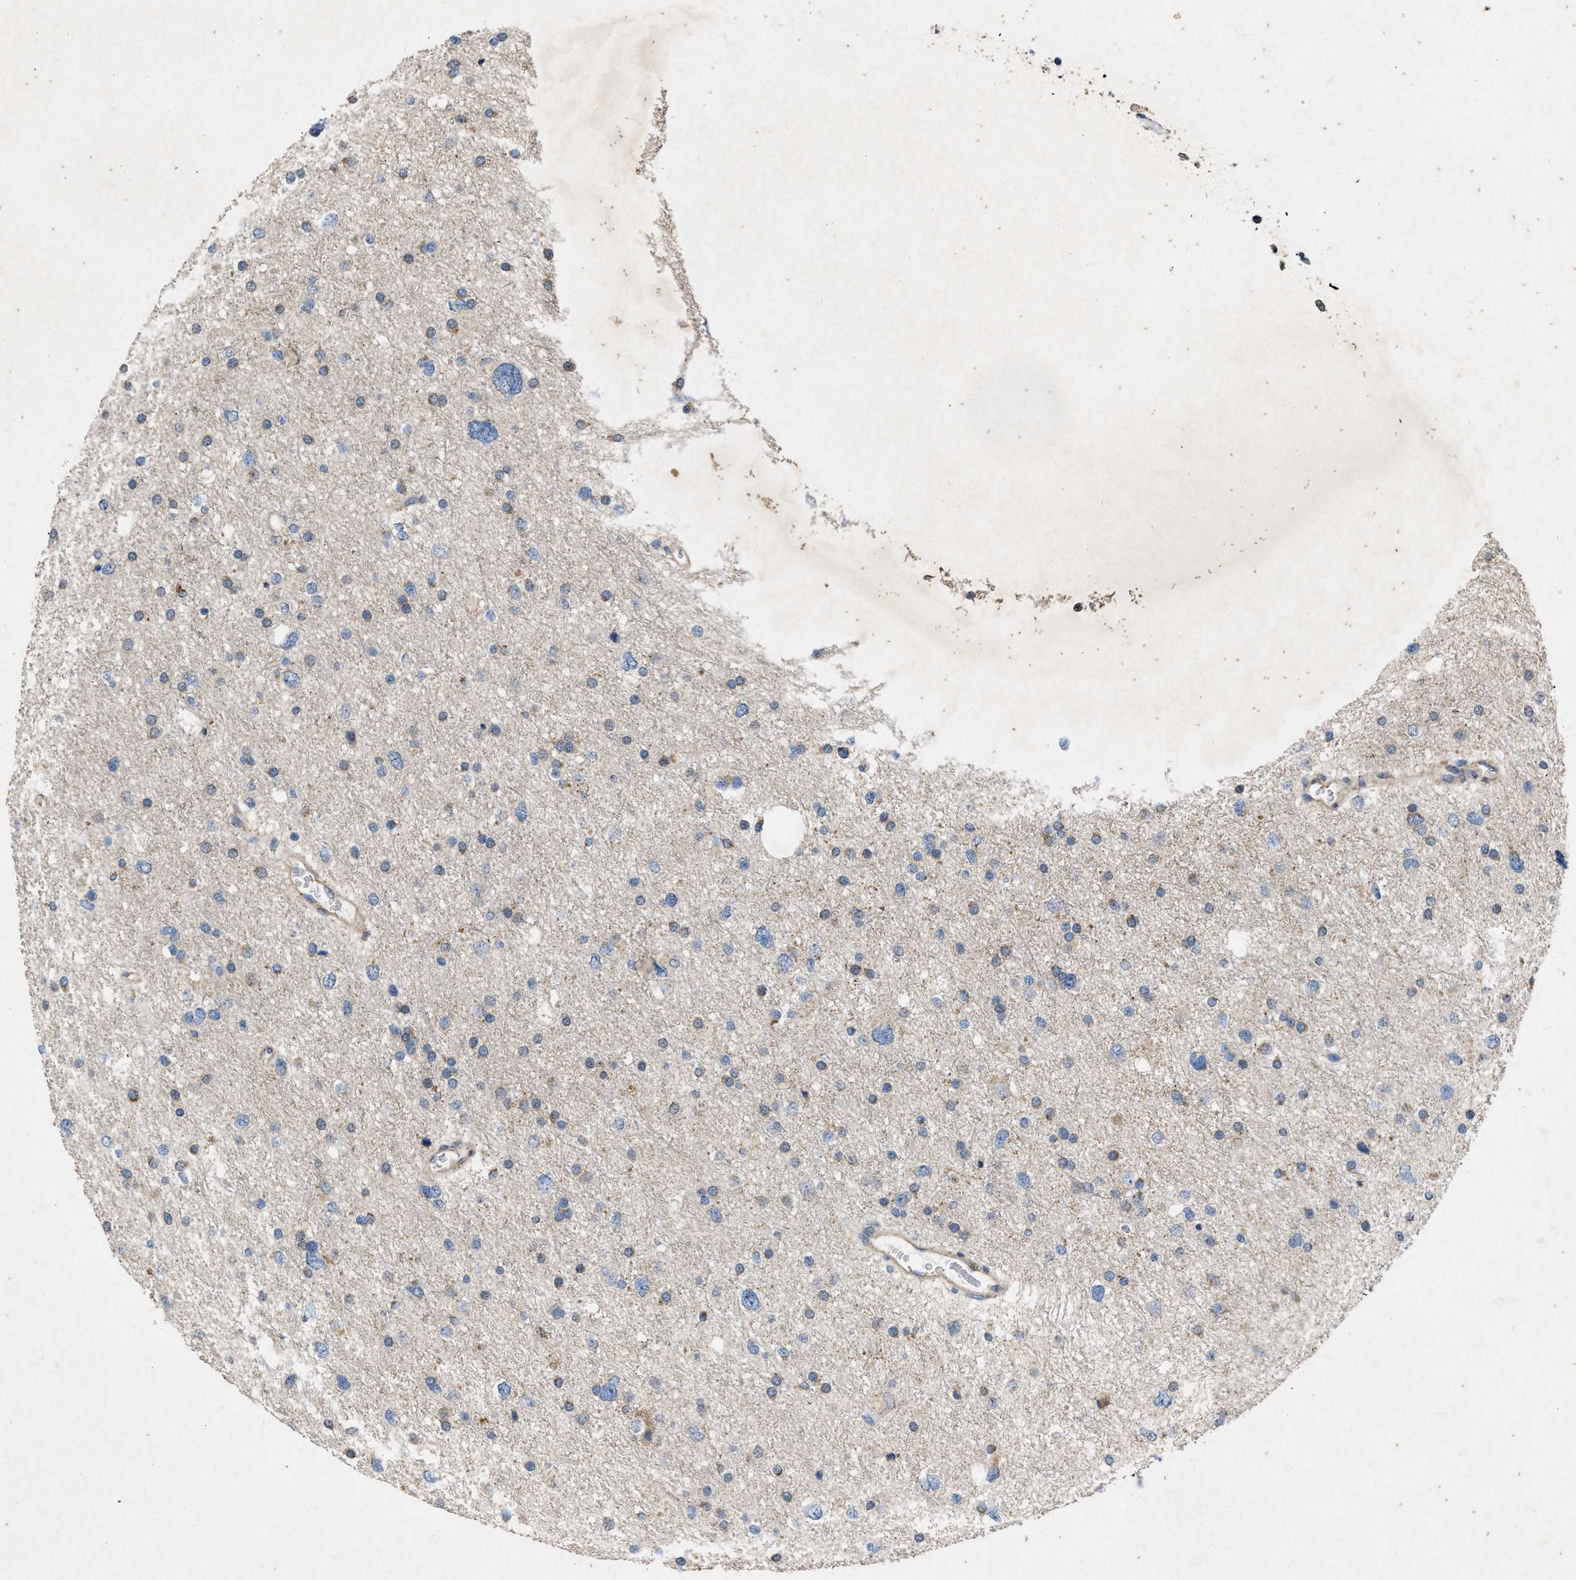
{"staining": {"intensity": "moderate", "quantity": "<25%", "location": "cytoplasmic/membranous"}, "tissue": "glioma", "cell_type": "Tumor cells", "image_type": "cancer", "snomed": [{"axis": "morphology", "description": "Glioma, malignant, Low grade"}, {"axis": "topography", "description": "Brain"}], "caption": "A brown stain labels moderate cytoplasmic/membranous staining of a protein in human glioma tumor cells.", "gene": "PRKG2", "patient": {"sex": "female", "age": 37}}